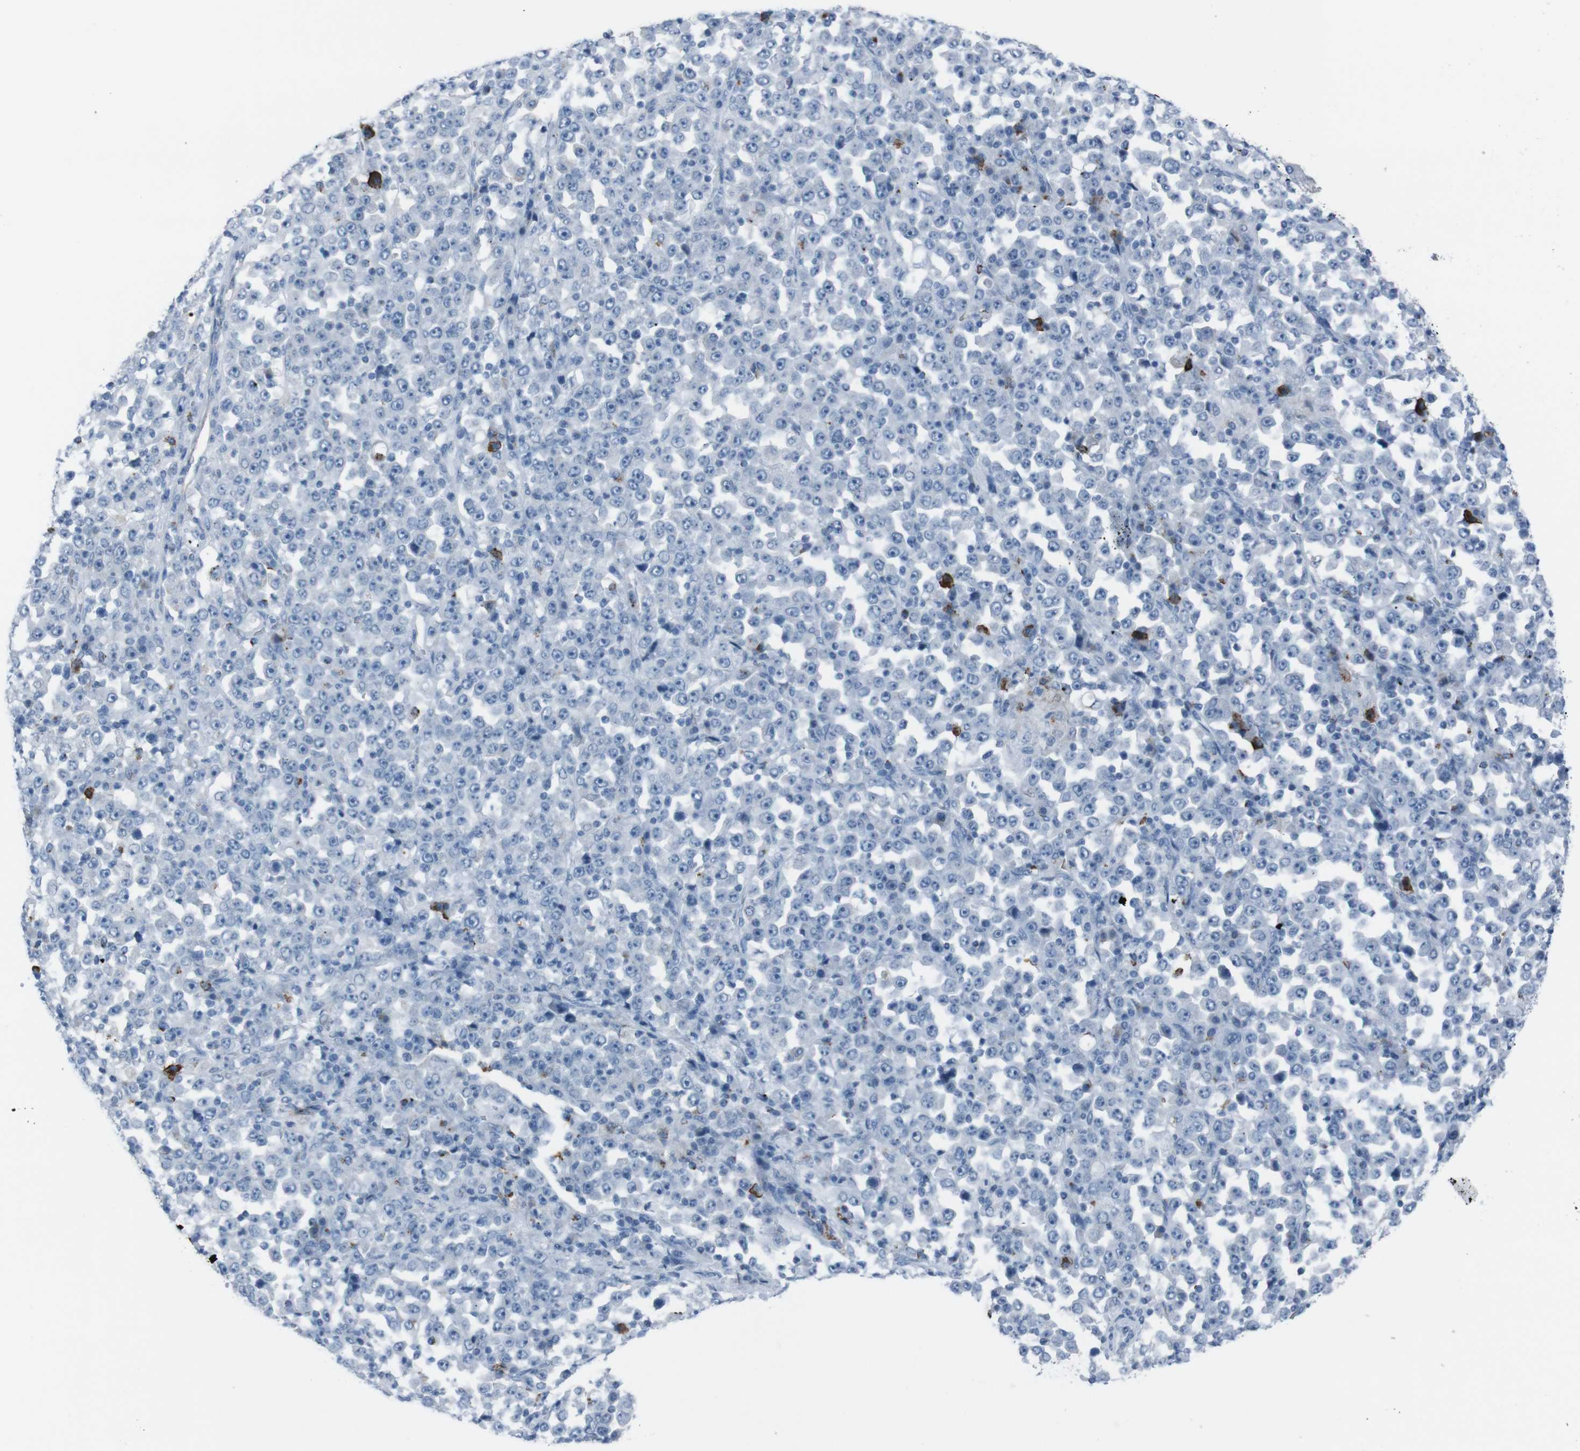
{"staining": {"intensity": "negative", "quantity": "none", "location": "none"}, "tissue": "stomach cancer", "cell_type": "Tumor cells", "image_type": "cancer", "snomed": [{"axis": "morphology", "description": "Normal tissue, NOS"}, {"axis": "morphology", "description": "Adenocarcinoma, NOS"}, {"axis": "topography", "description": "Stomach, upper"}, {"axis": "topography", "description": "Stomach"}], "caption": "Stomach adenocarcinoma stained for a protein using immunohistochemistry shows no expression tumor cells.", "gene": "ST6GAL1", "patient": {"sex": "male", "age": 59}}